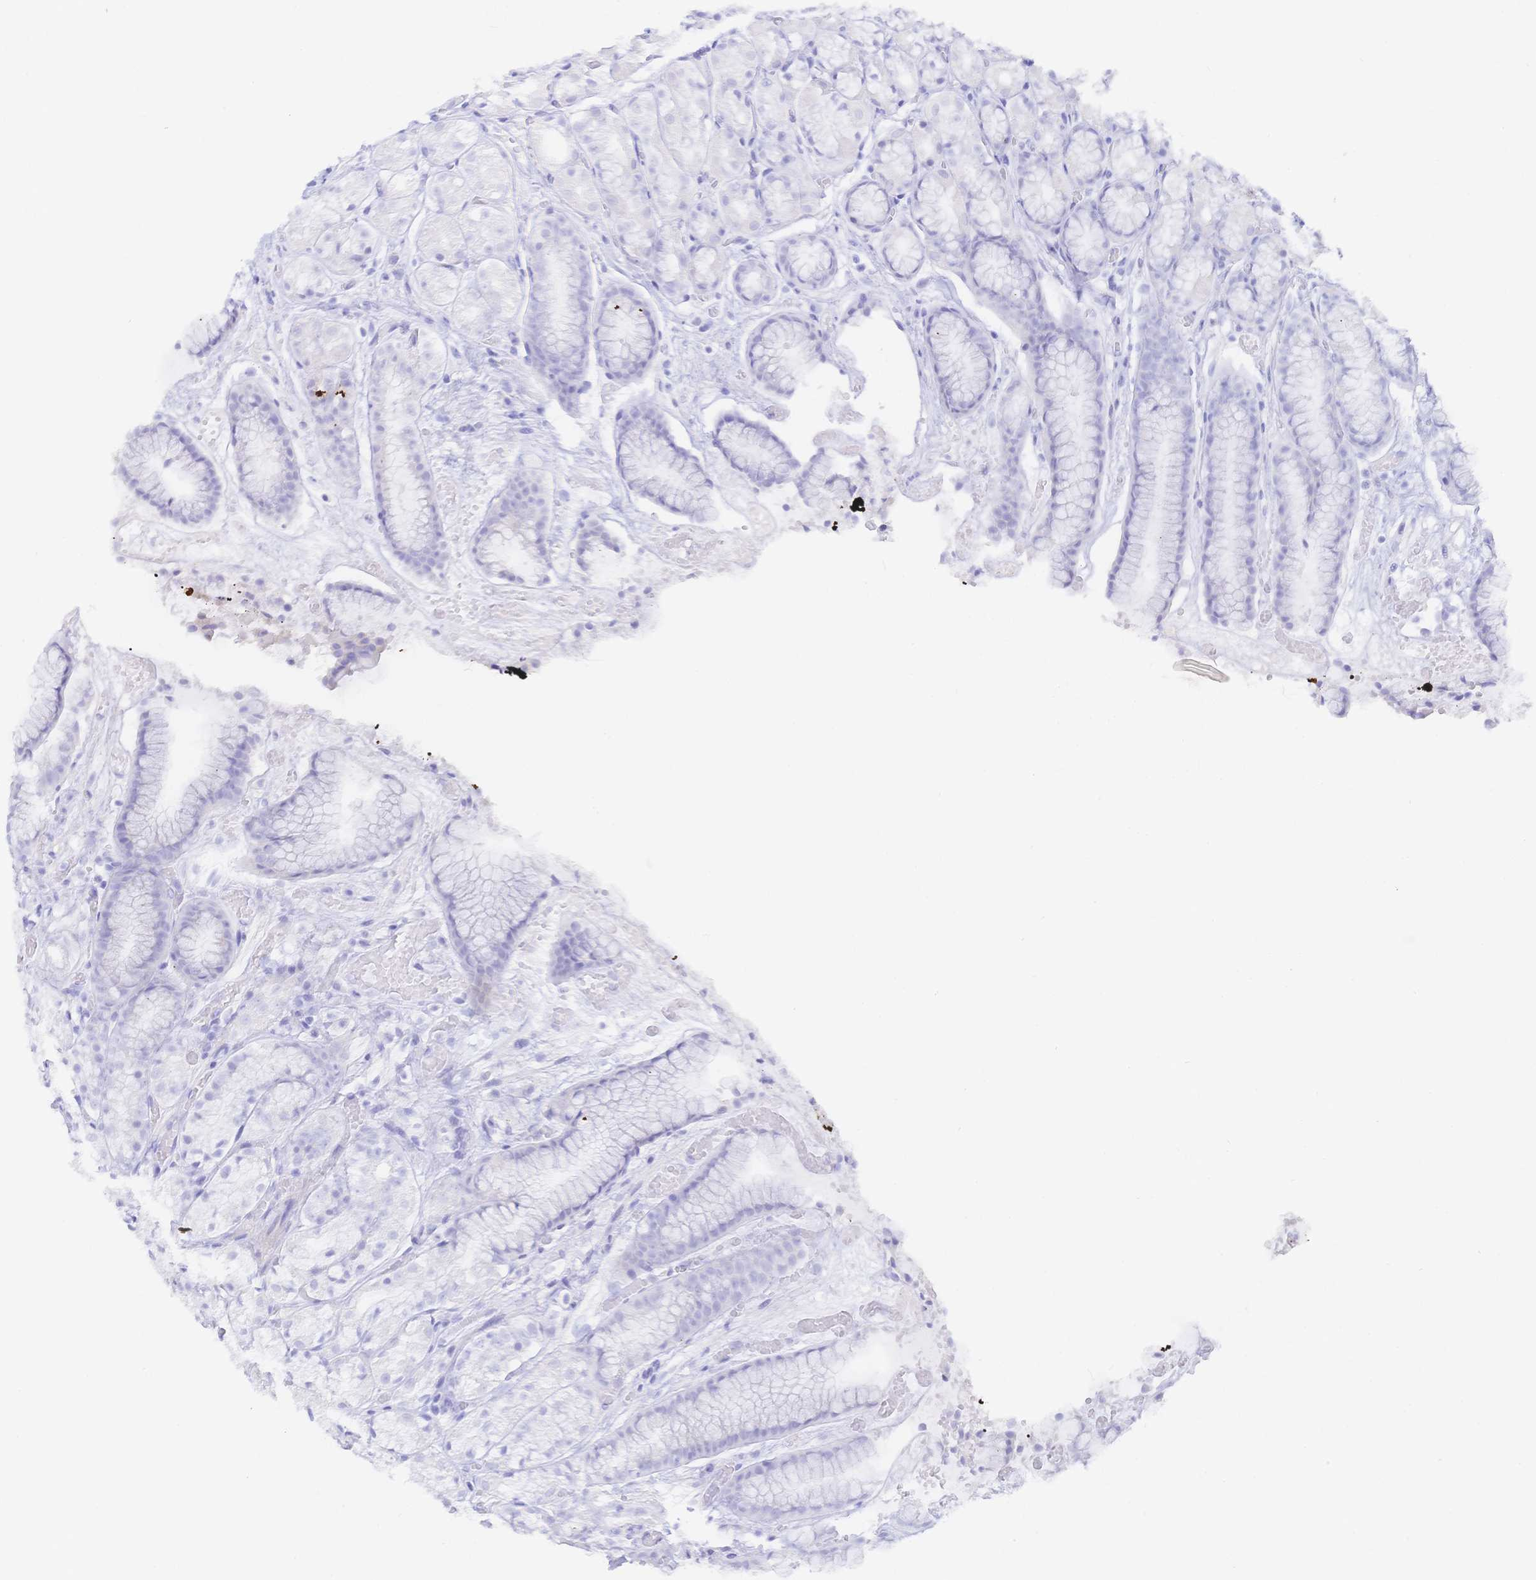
{"staining": {"intensity": "negative", "quantity": "none", "location": "none"}, "tissue": "stomach", "cell_type": "Glandular cells", "image_type": "normal", "snomed": [{"axis": "morphology", "description": "Normal tissue, NOS"}, {"axis": "topography", "description": "Smooth muscle"}, {"axis": "topography", "description": "Stomach"}], "caption": "A high-resolution histopathology image shows immunohistochemistry (IHC) staining of benign stomach, which shows no significant expression in glandular cells. Brightfield microscopy of immunohistochemistry stained with DAB (brown) and hematoxylin (blue), captured at high magnification.", "gene": "KCNH6", "patient": {"sex": "male", "age": 70}}